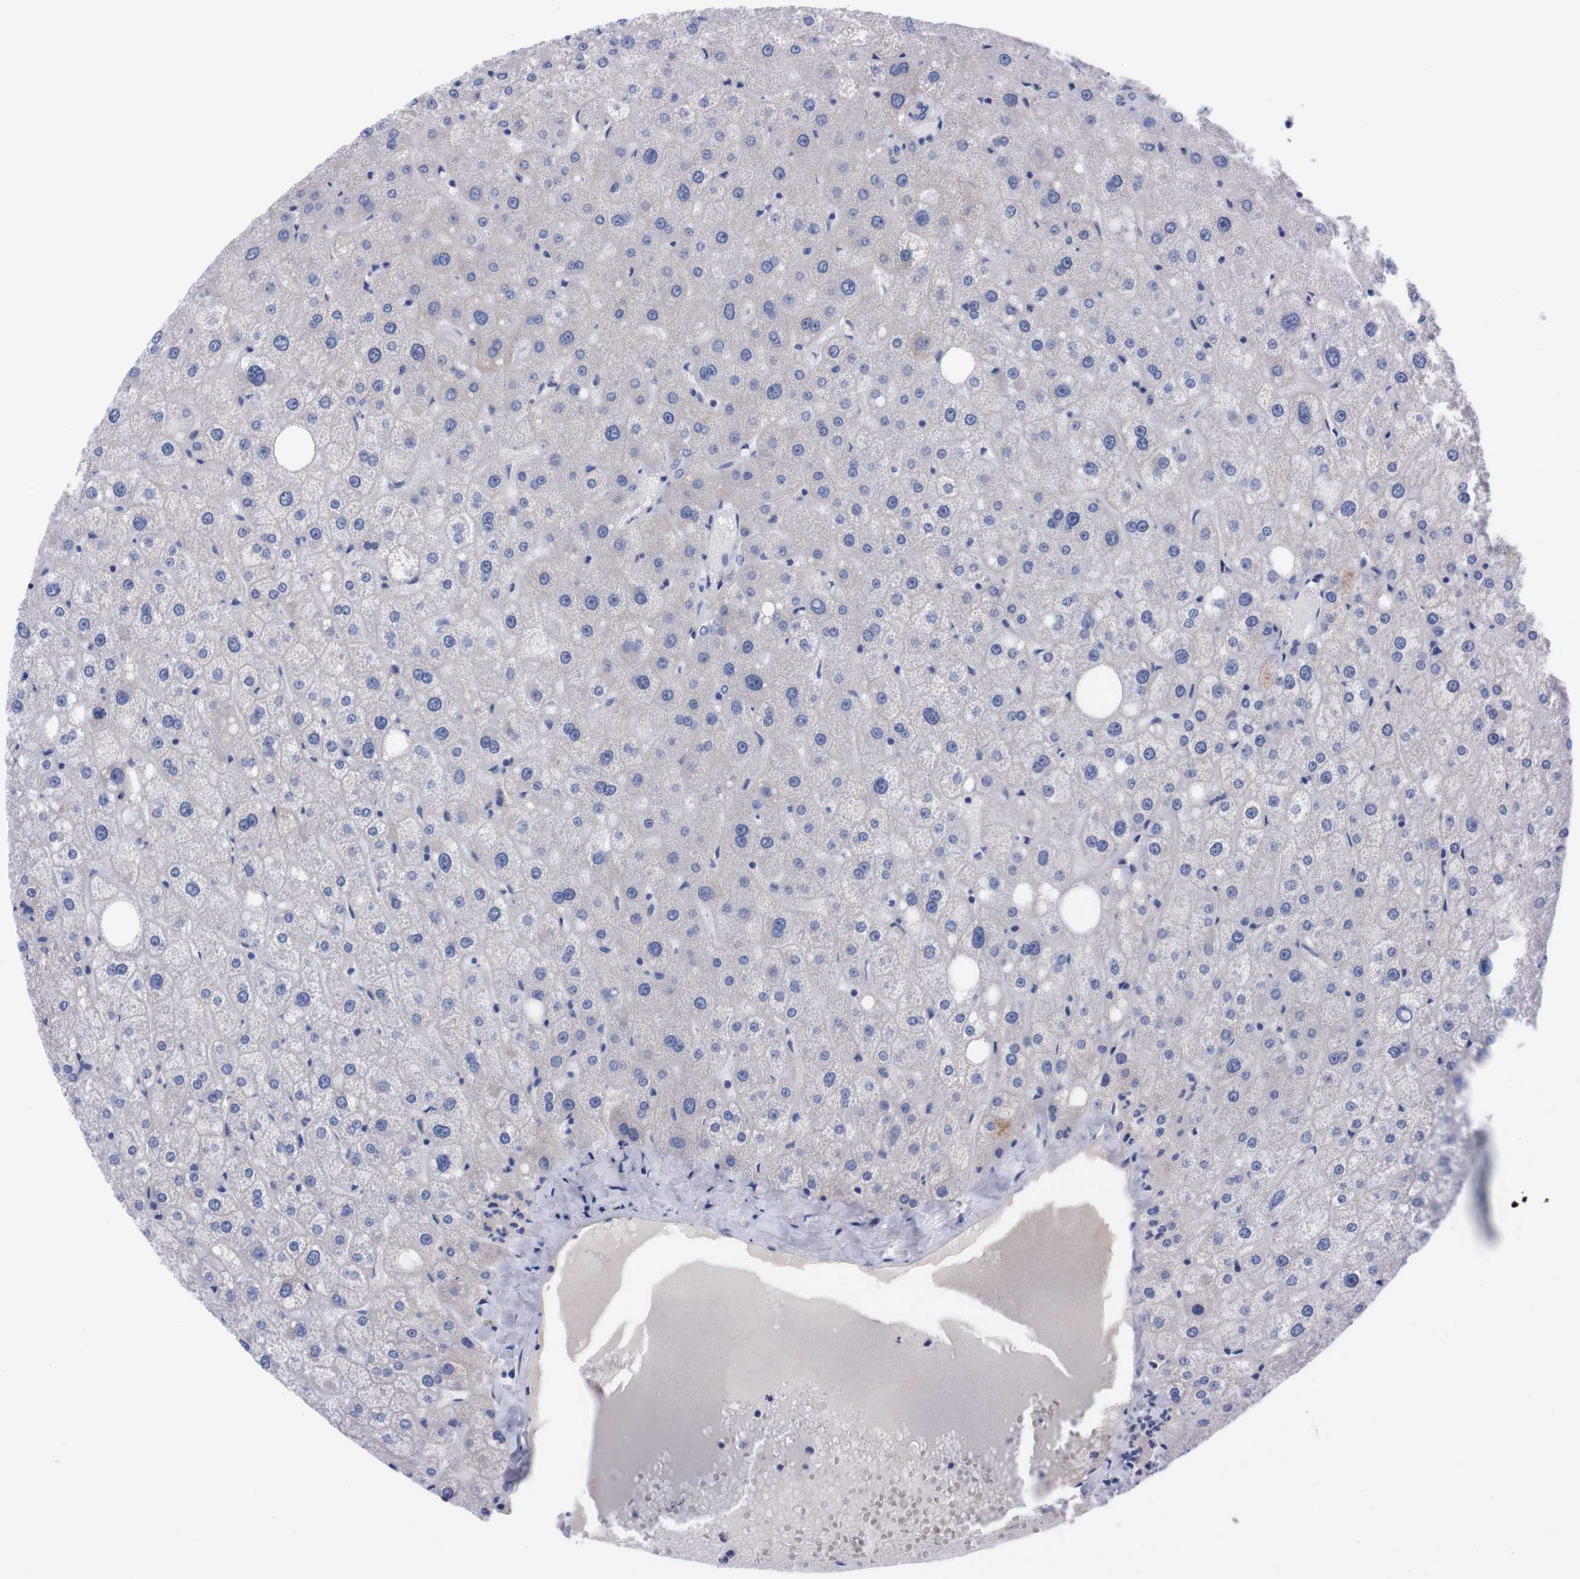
{"staining": {"intensity": "negative", "quantity": "none", "location": "none"}, "tissue": "liver", "cell_type": "Cholangiocytes", "image_type": "normal", "snomed": [{"axis": "morphology", "description": "Normal tissue, NOS"}, {"axis": "topography", "description": "Liver"}], "caption": "The micrograph reveals no staining of cholangiocytes in normal liver. Brightfield microscopy of immunohistochemistry (IHC) stained with DAB (3,3'-diaminobenzidine) (brown) and hematoxylin (blue), captured at high magnification.", "gene": "FAM210A", "patient": {"sex": "male", "age": 73}}